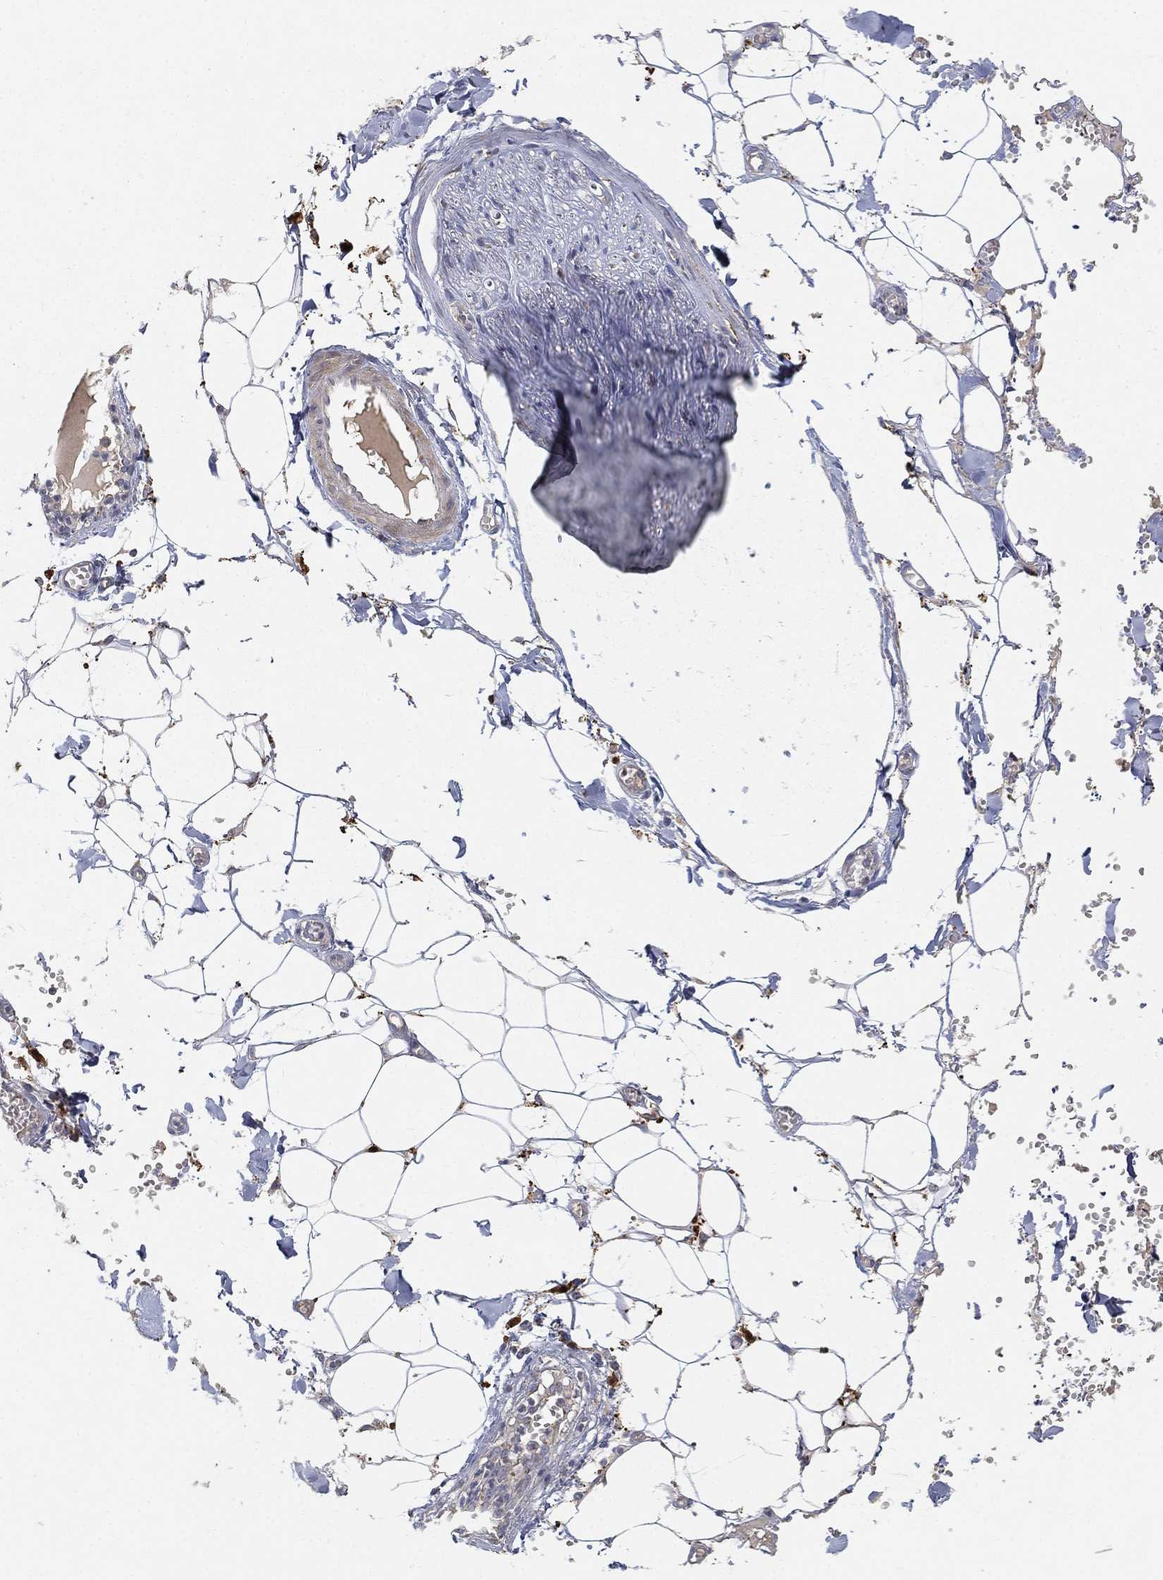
{"staining": {"intensity": "negative", "quantity": "none", "location": "none"}, "tissue": "adipose tissue", "cell_type": "Adipocytes", "image_type": "normal", "snomed": [{"axis": "morphology", "description": "Normal tissue, NOS"}, {"axis": "morphology", "description": "Squamous cell carcinoma, NOS"}, {"axis": "topography", "description": "Cartilage tissue"}, {"axis": "topography", "description": "Lung"}], "caption": "DAB (3,3'-diaminobenzidine) immunohistochemical staining of normal adipose tissue shows no significant expression in adipocytes.", "gene": "CTSL", "patient": {"sex": "male", "age": 66}}